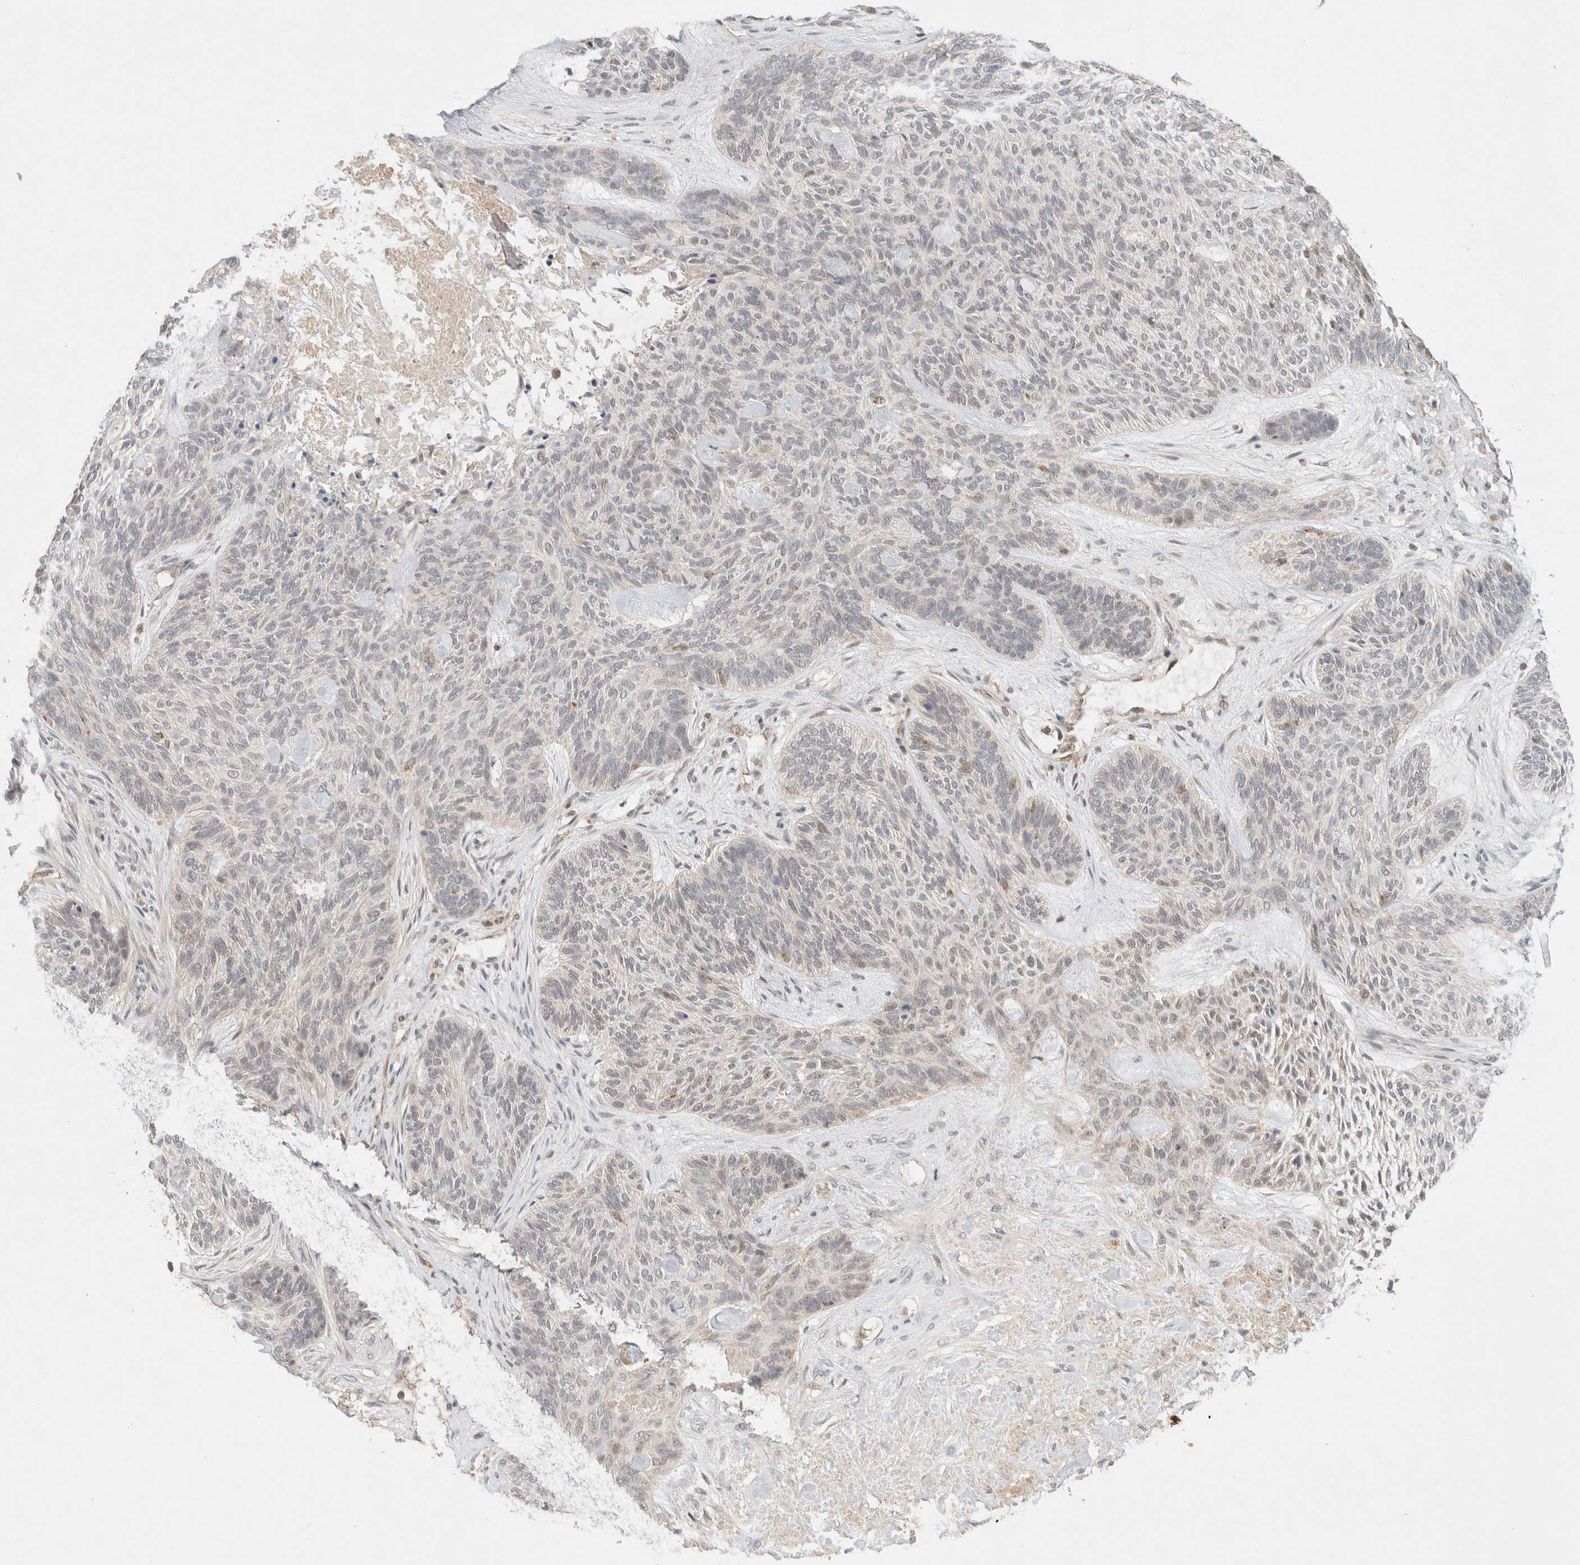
{"staining": {"intensity": "weak", "quantity": "<25%", "location": "cytoplasmic/membranous"}, "tissue": "skin cancer", "cell_type": "Tumor cells", "image_type": "cancer", "snomed": [{"axis": "morphology", "description": "Basal cell carcinoma"}, {"axis": "topography", "description": "Skin"}], "caption": "DAB (3,3'-diaminobenzidine) immunohistochemical staining of basal cell carcinoma (skin) shows no significant positivity in tumor cells.", "gene": "MRM3", "patient": {"sex": "male", "age": 55}}